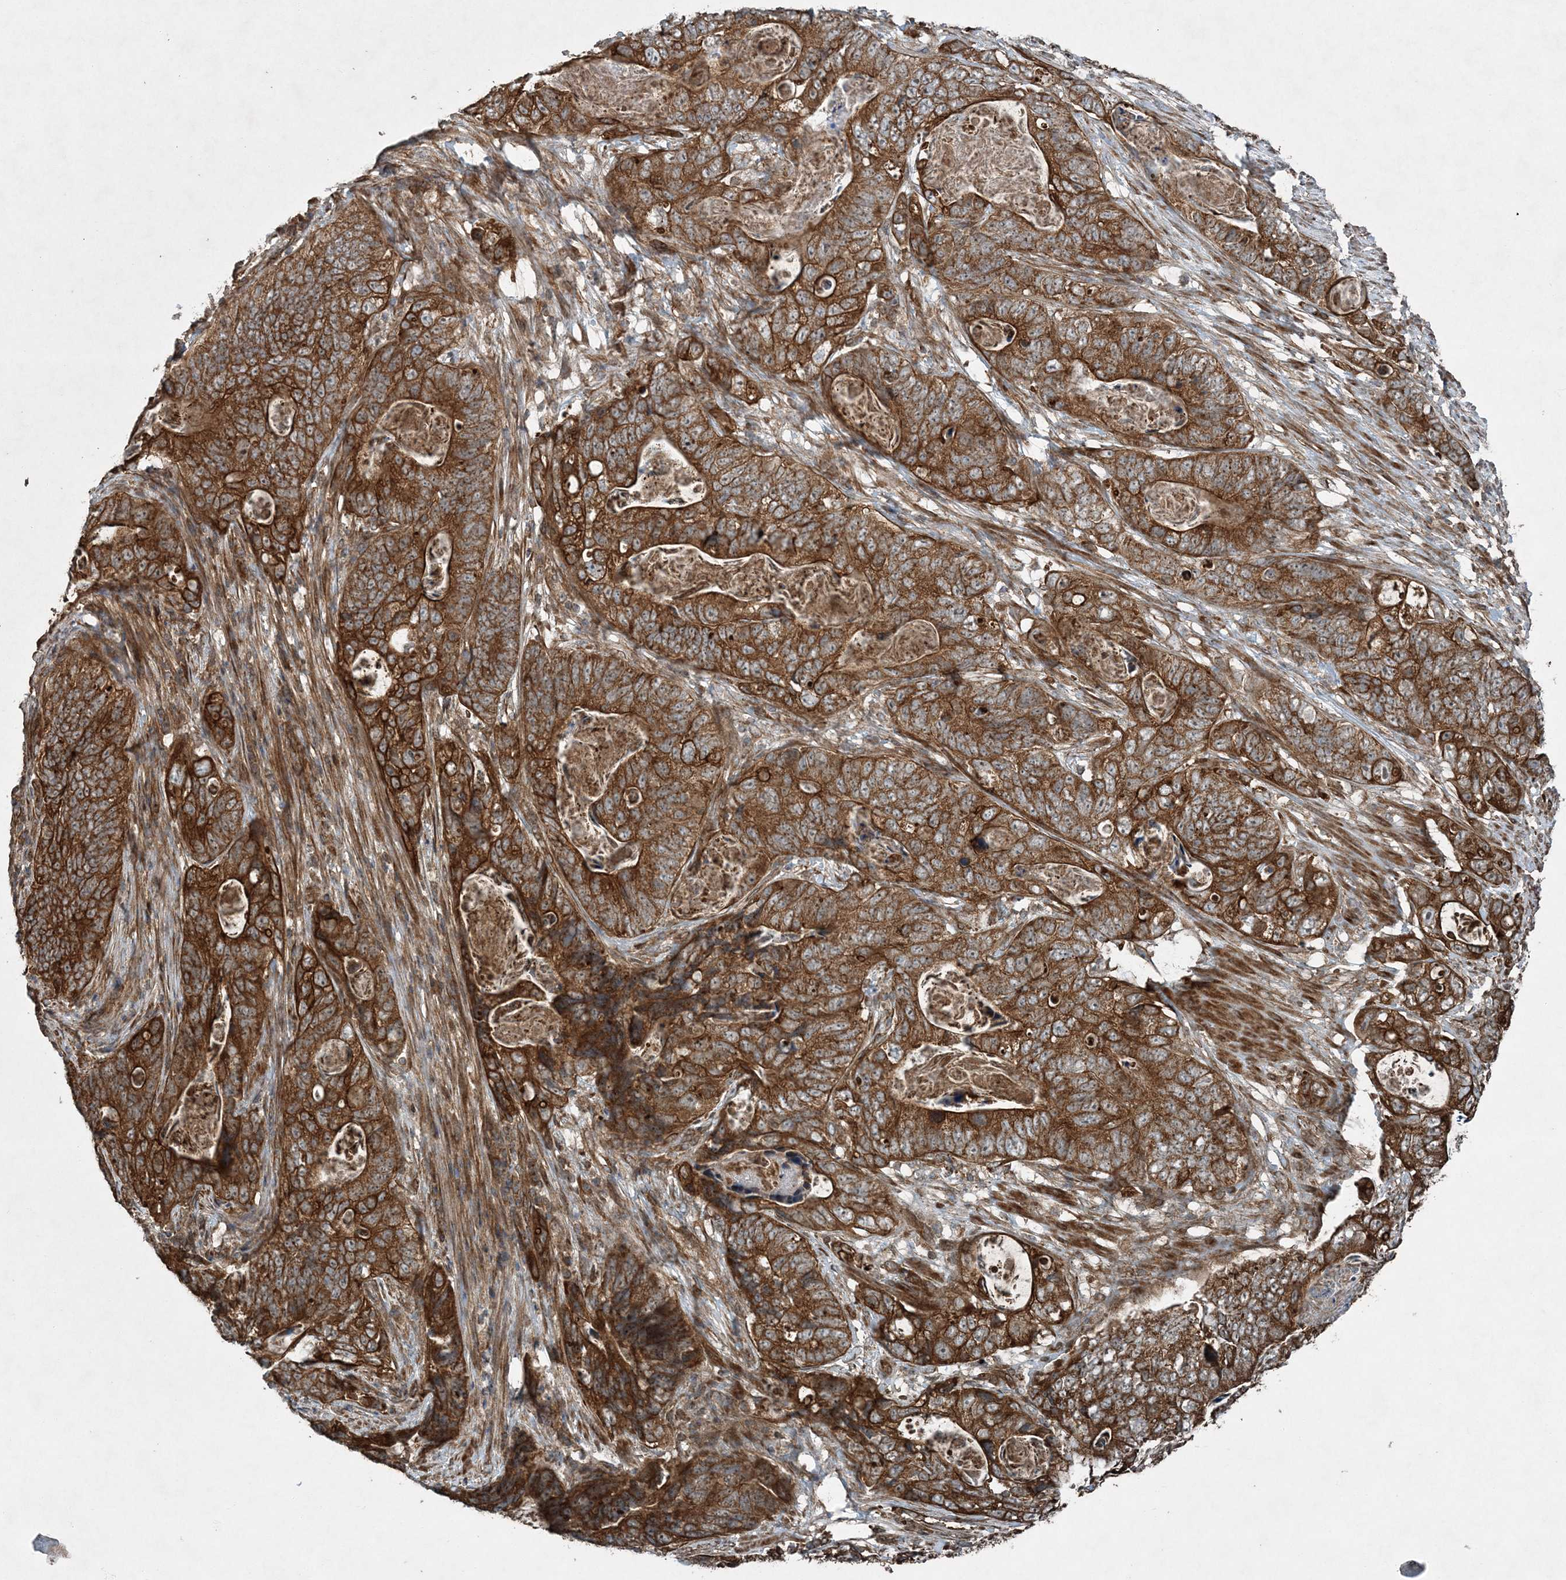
{"staining": {"intensity": "strong", "quantity": ">75%", "location": "cytoplasmic/membranous"}, "tissue": "stomach cancer", "cell_type": "Tumor cells", "image_type": "cancer", "snomed": [{"axis": "morphology", "description": "Normal tissue, NOS"}, {"axis": "morphology", "description": "Adenocarcinoma, NOS"}, {"axis": "topography", "description": "Stomach"}], "caption": "This is an image of IHC staining of stomach cancer (adenocarcinoma), which shows strong expression in the cytoplasmic/membranous of tumor cells.", "gene": "COPS7B", "patient": {"sex": "female", "age": 89}}